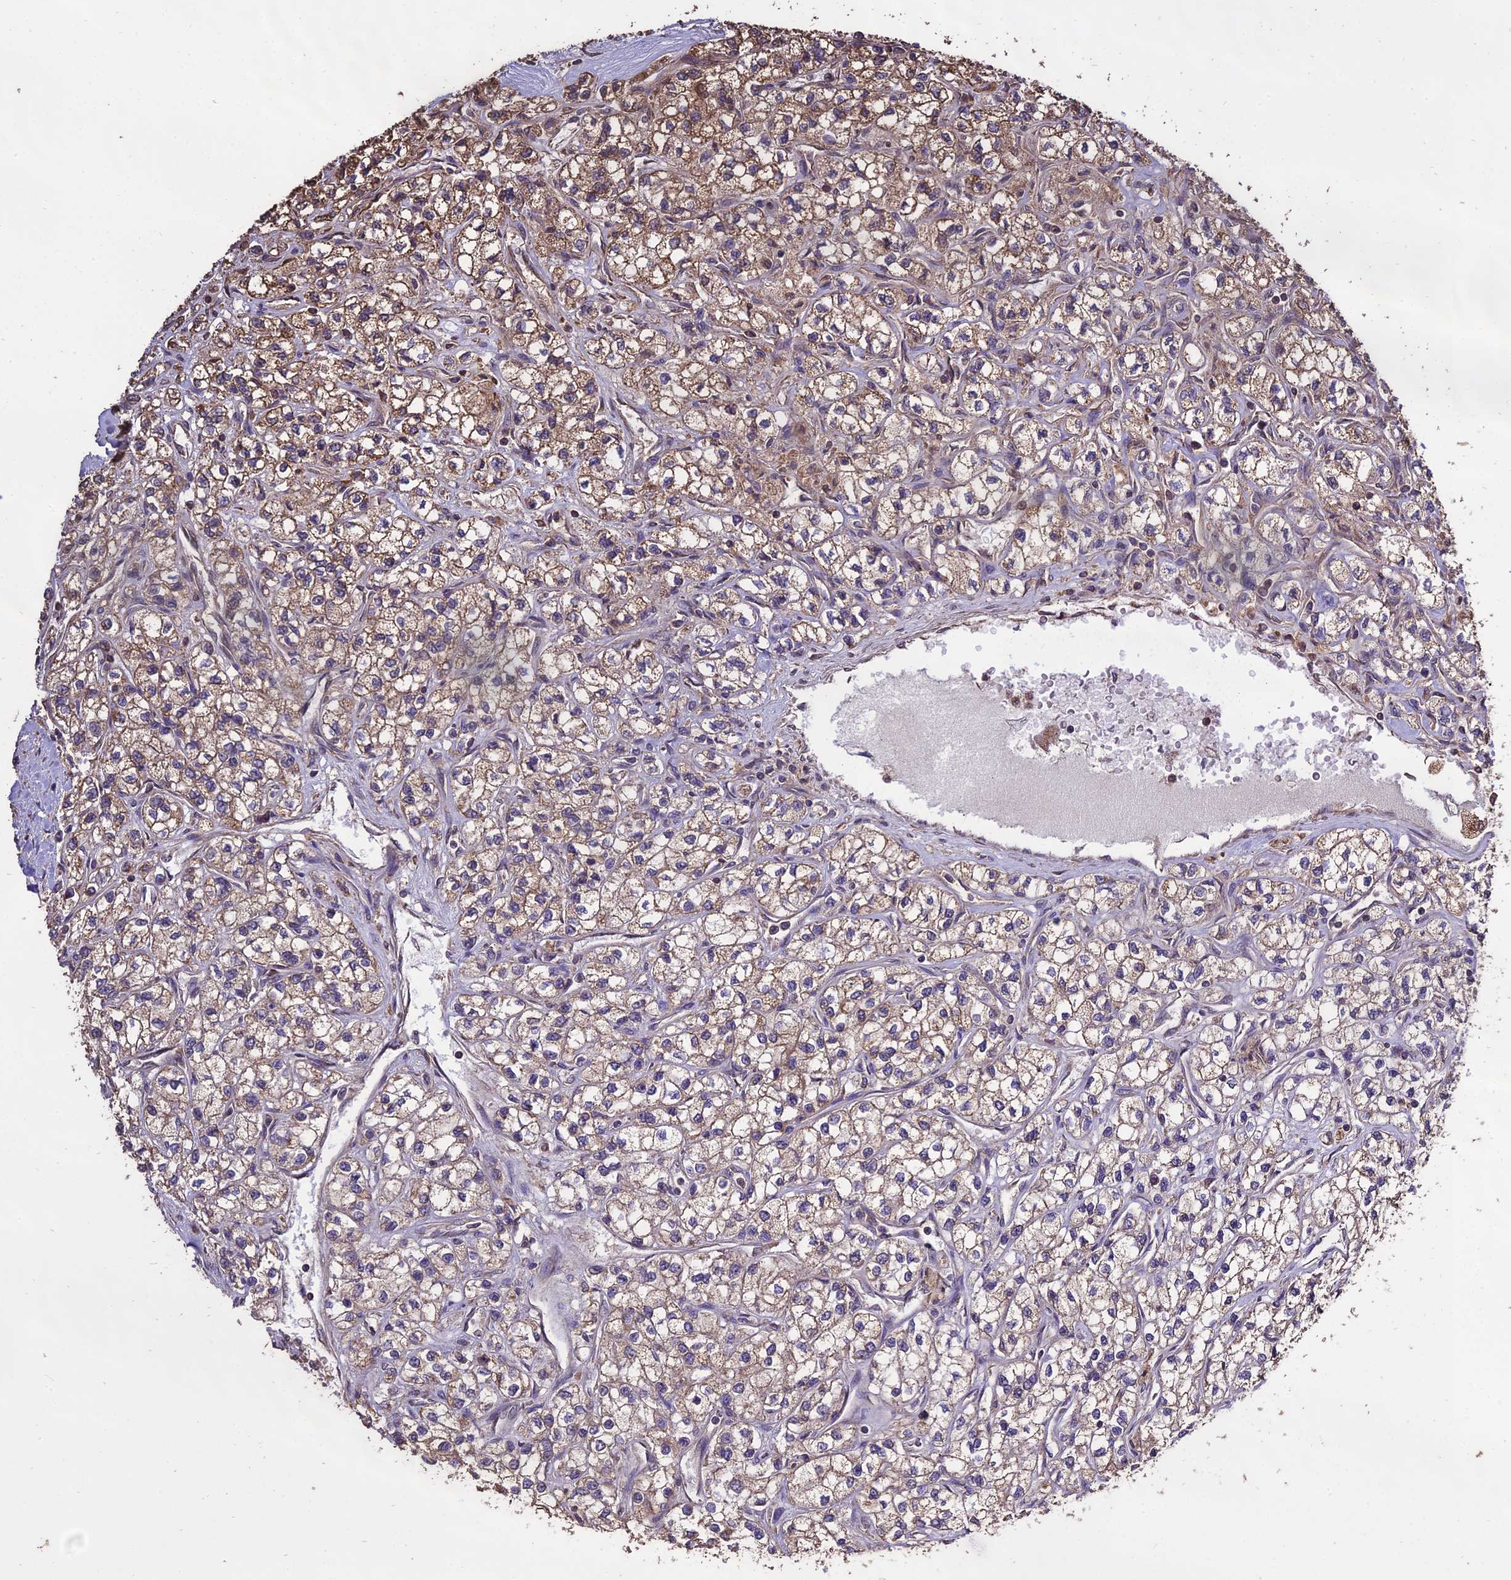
{"staining": {"intensity": "weak", "quantity": ">75%", "location": "cytoplasmic/membranous"}, "tissue": "renal cancer", "cell_type": "Tumor cells", "image_type": "cancer", "snomed": [{"axis": "morphology", "description": "Adenocarcinoma, NOS"}, {"axis": "topography", "description": "Kidney"}], "caption": "Renal cancer tissue demonstrates weak cytoplasmic/membranous expression in approximately >75% of tumor cells", "gene": "PGPEP1L", "patient": {"sex": "male", "age": 80}}